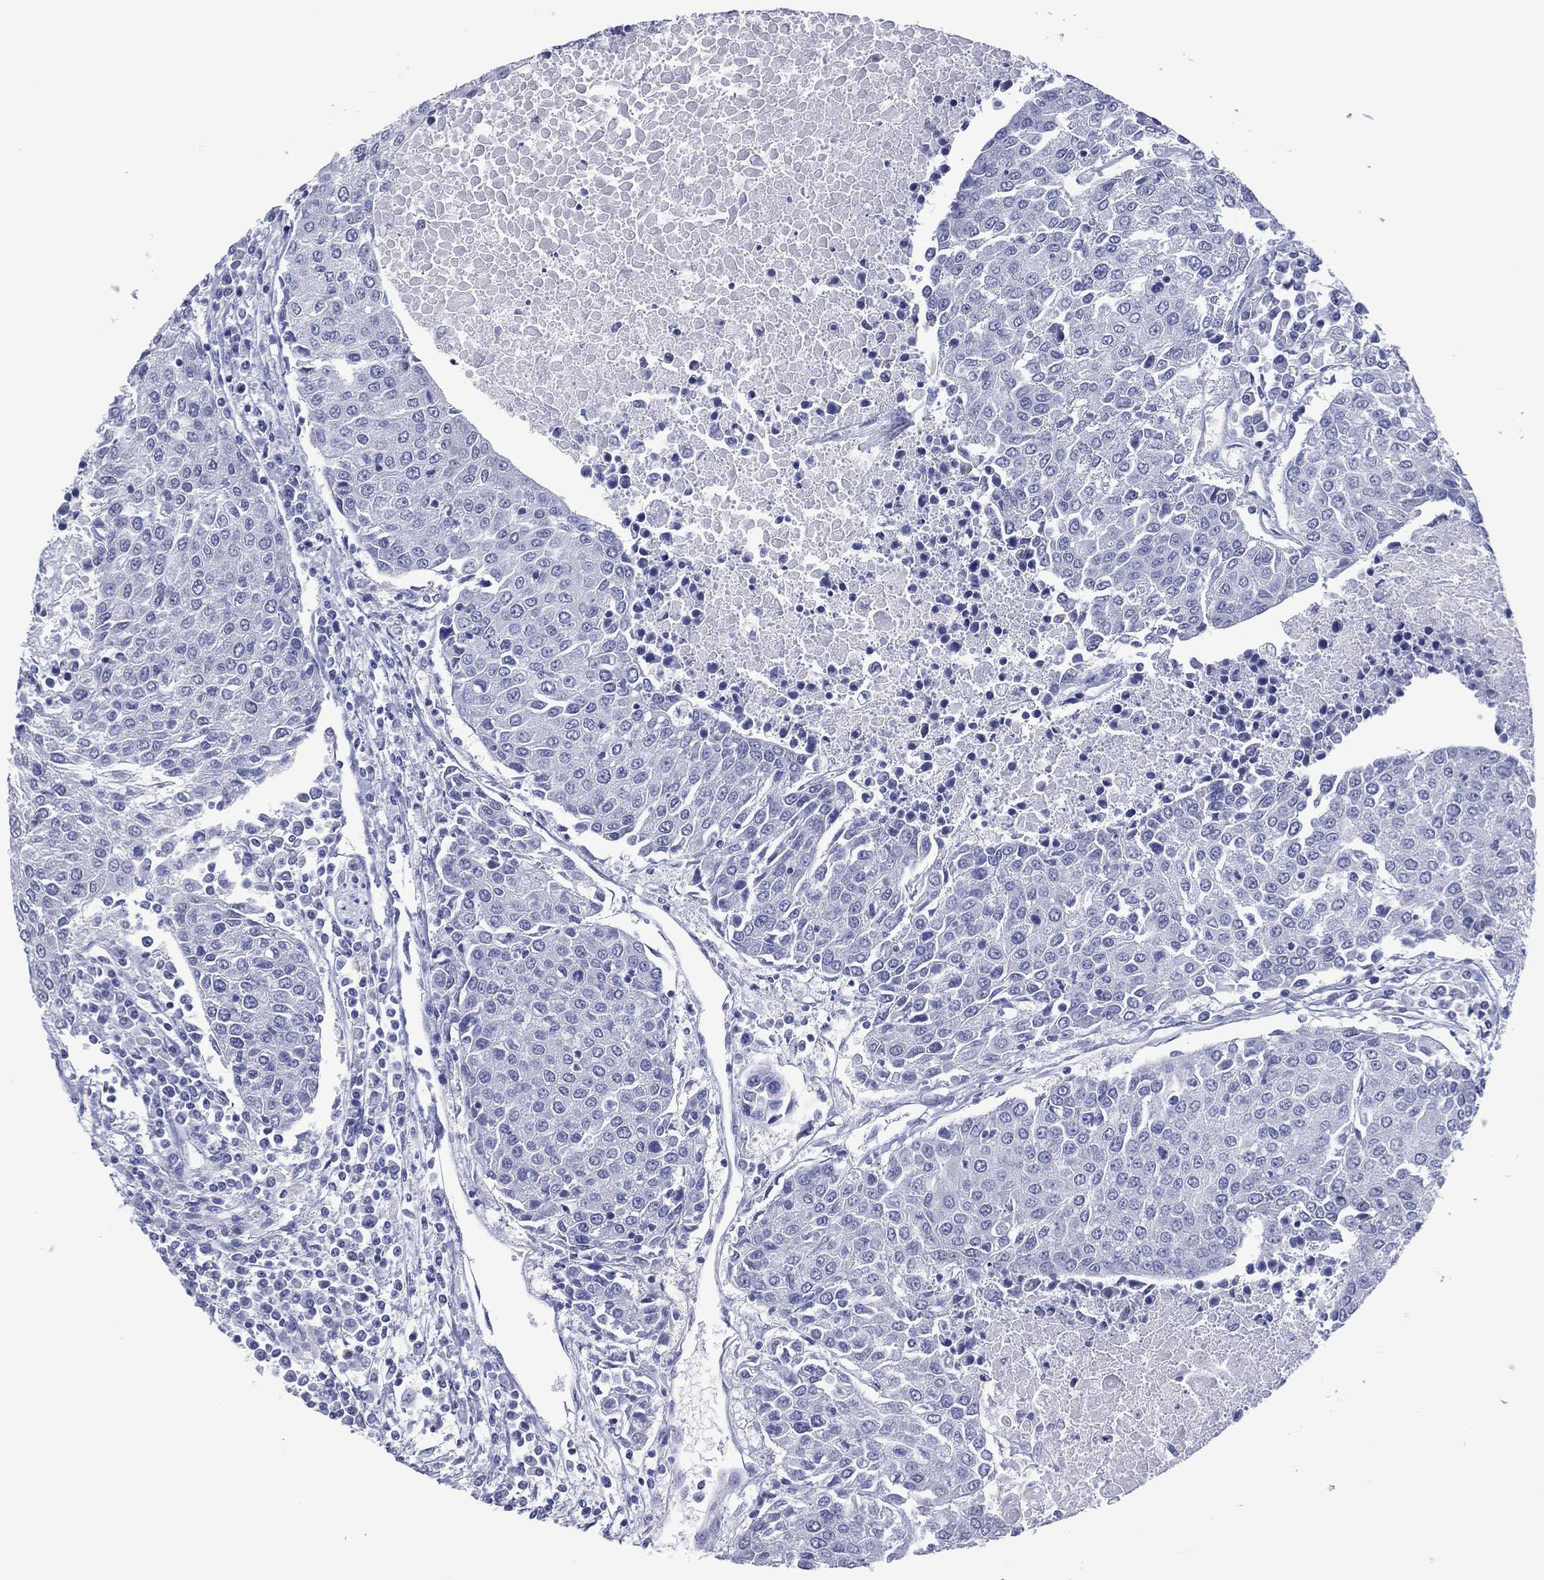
{"staining": {"intensity": "negative", "quantity": "none", "location": "none"}, "tissue": "urothelial cancer", "cell_type": "Tumor cells", "image_type": "cancer", "snomed": [{"axis": "morphology", "description": "Urothelial carcinoma, High grade"}, {"axis": "topography", "description": "Urinary bladder"}], "caption": "Tumor cells show no significant protein positivity in high-grade urothelial carcinoma.", "gene": "UTF1", "patient": {"sex": "female", "age": 85}}